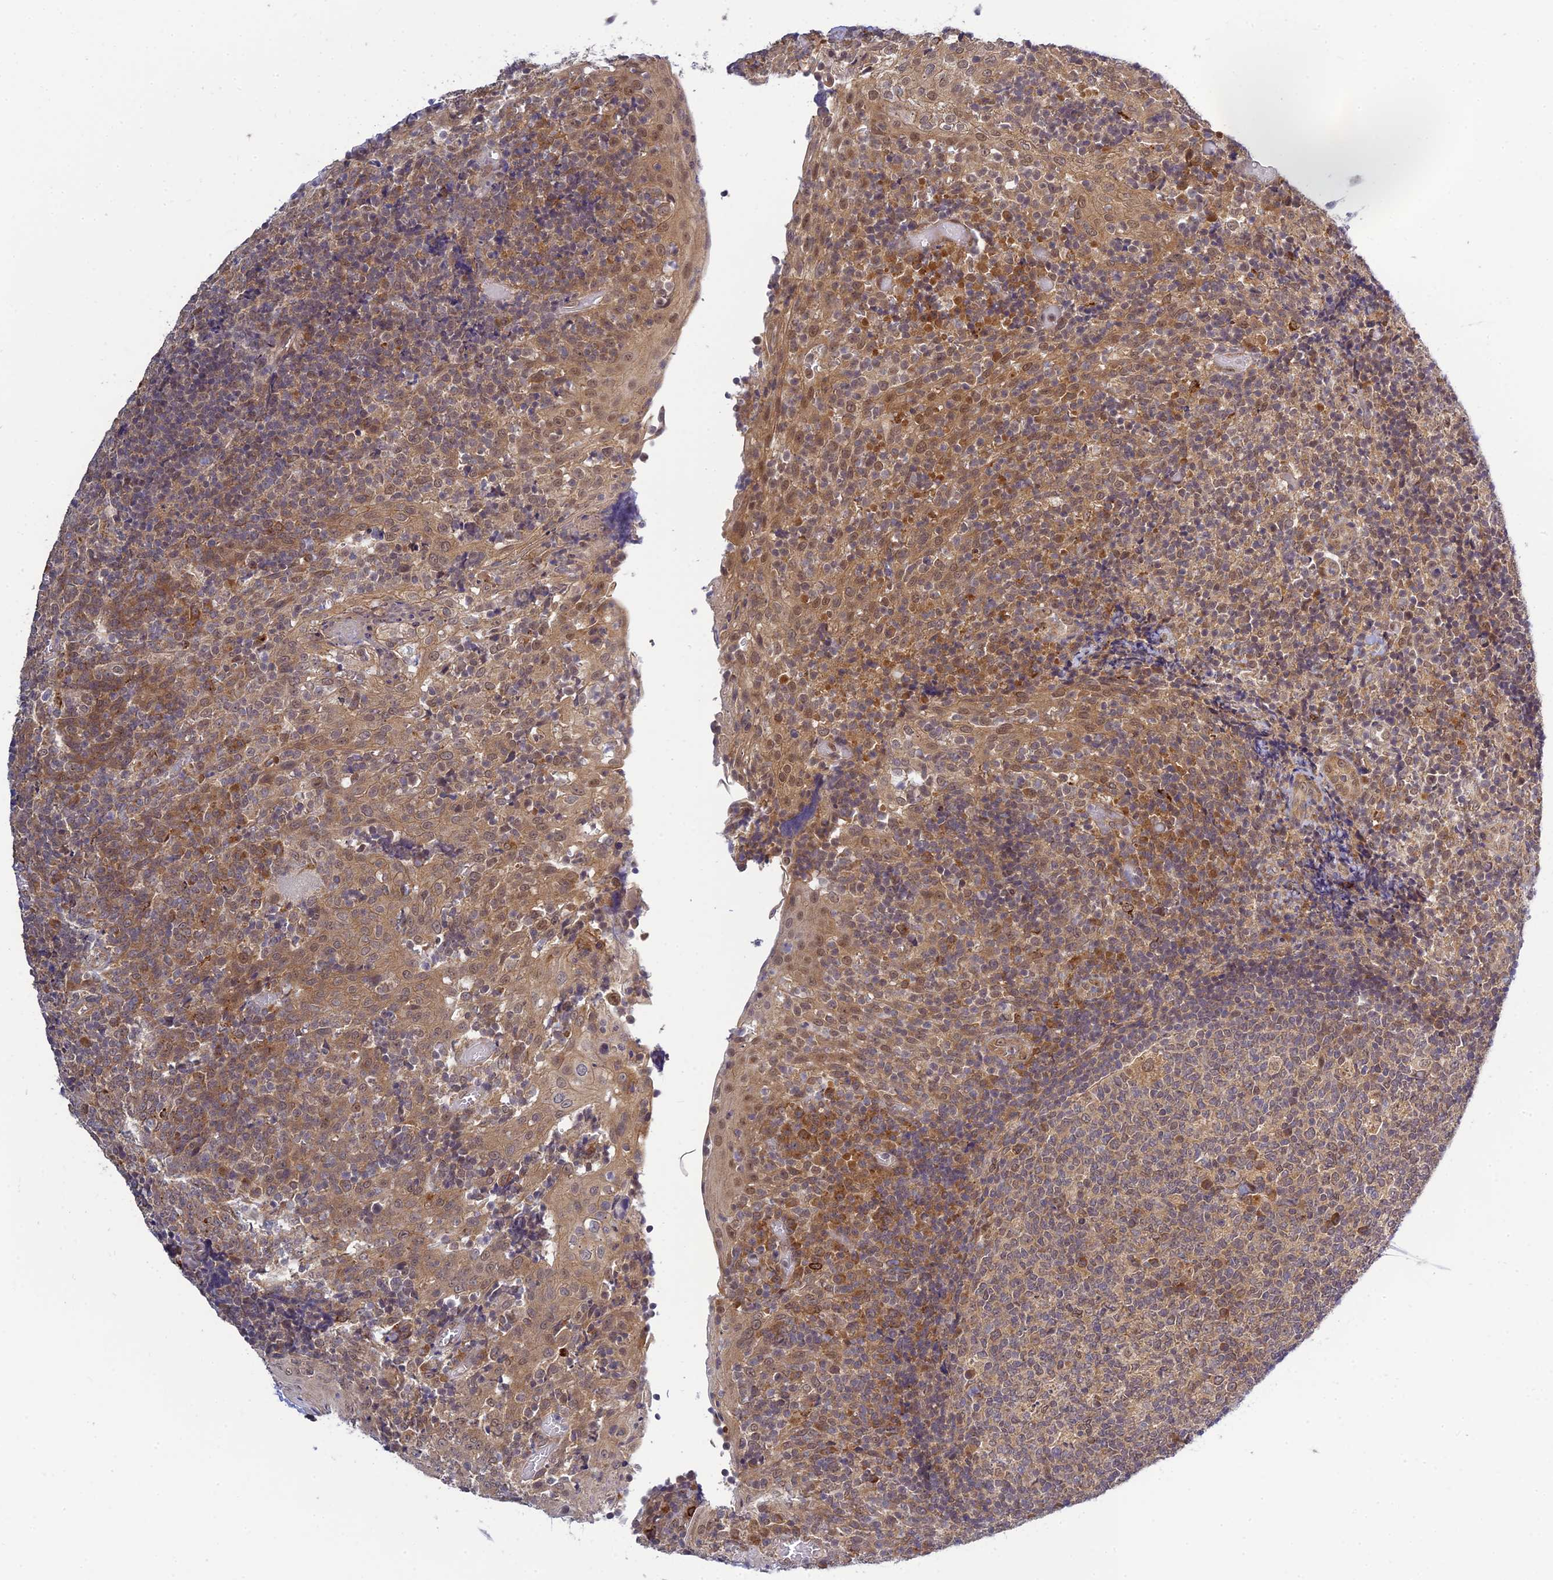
{"staining": {"intensity": "moderate", "quantity": "<25%", "location": "cytoplasmic/membranous,nuclear"}, "tissue": "tonsil", "cell_type": "Germinal center cells", "image_type": "normal", "snomed": [{"axis": "morphology", "description": "Normal tissue, NOS"}, {"axis": "topography", "description": "Tonsil"}], "caption": "Germinal center cells reveal low levels of moderate cytoplasmic/membranous,nuclear positivity in approximately <25% of cells in normal tonsil.", "gene": "SKIC8", "patient": {"sex": "female", "age": 19}}